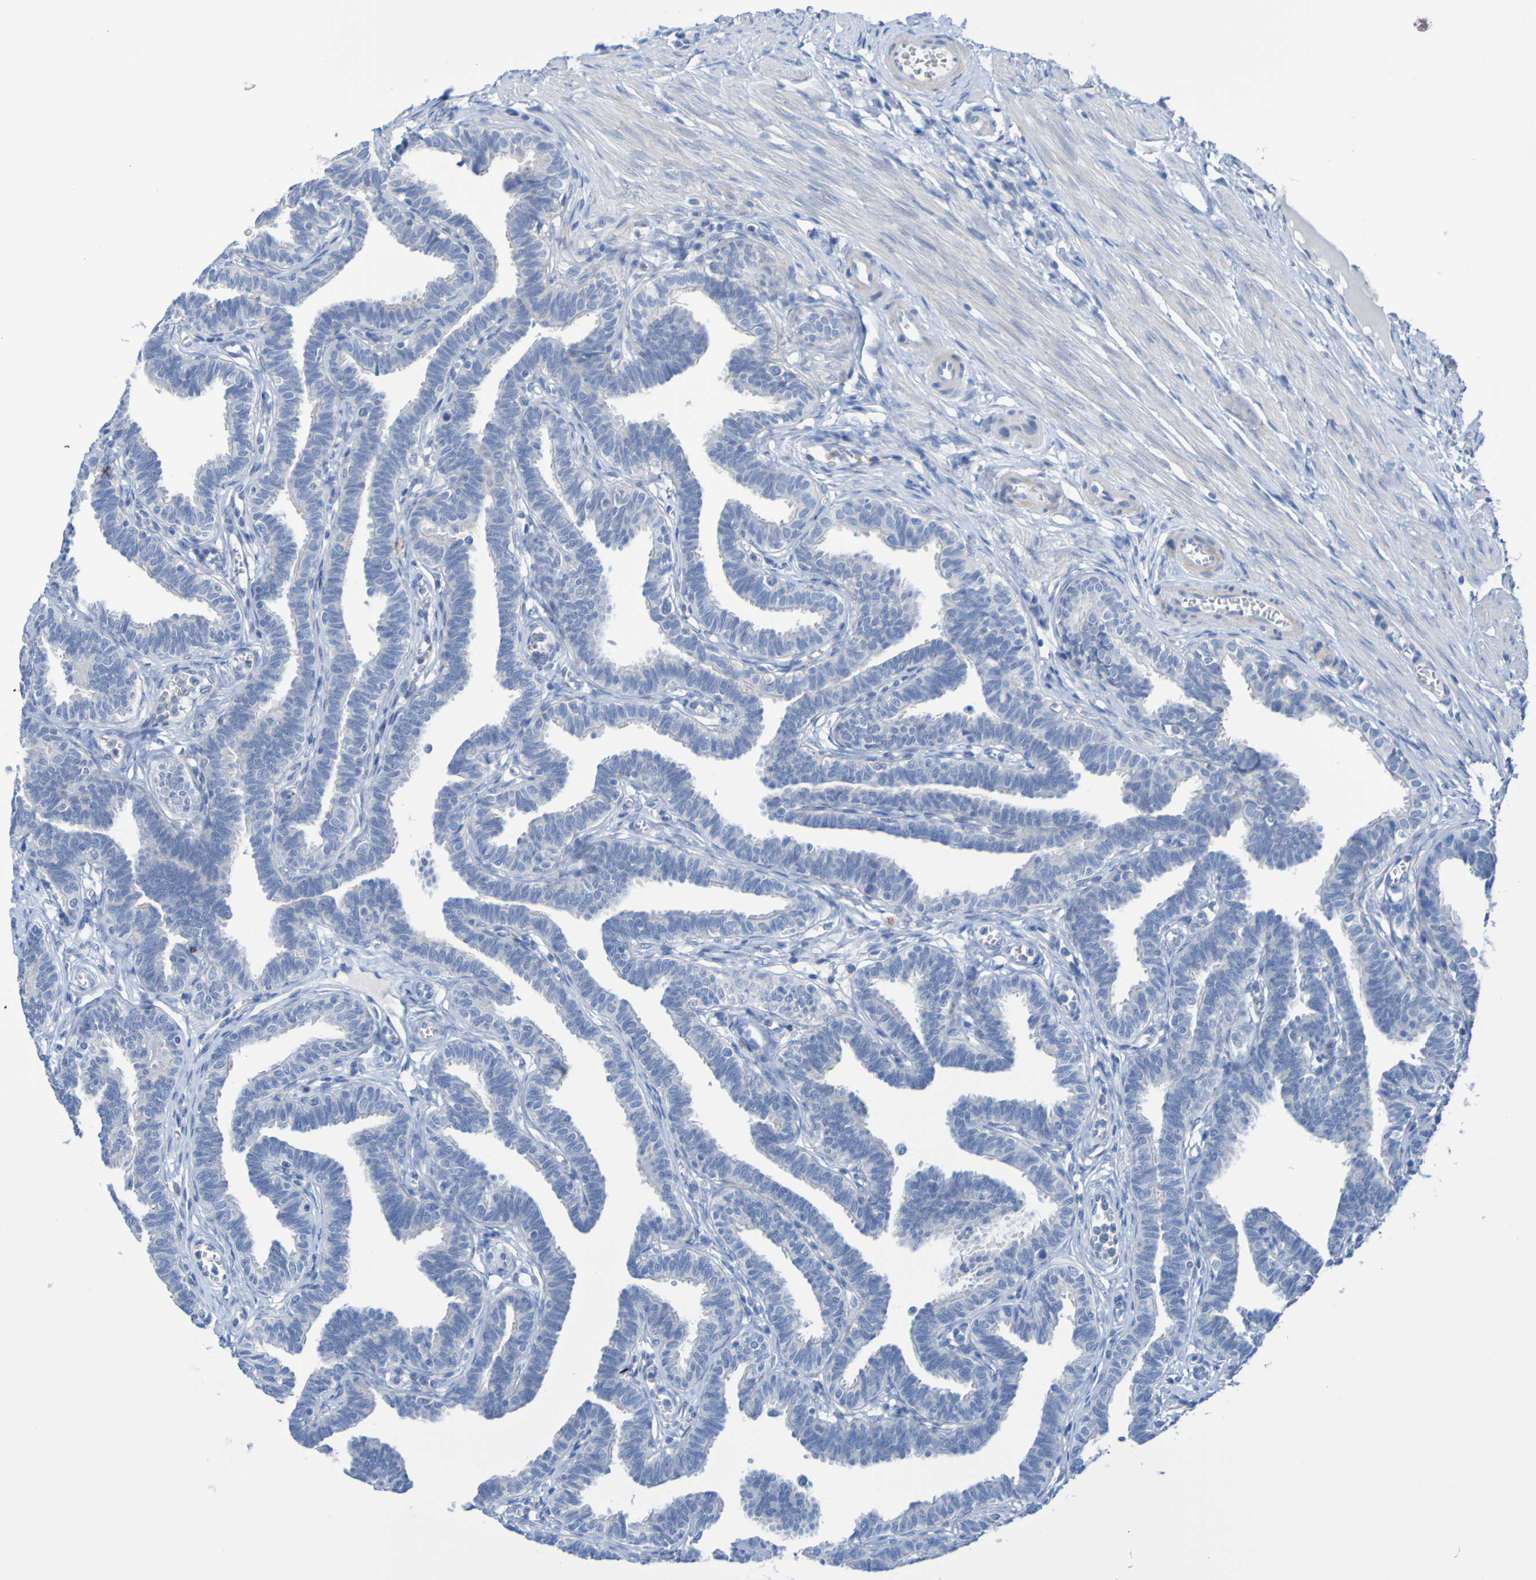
{"staining": {"intensity": "negative", "quantity": "none", "location": "none"}, "tissue": "fallopian tube", "cell_type": "Glandular cells", "image_type": "normal", "snomed": [{"axis": "morphology", "description": "Normal tissue, NOS"}, {"axis": "topography", "description": "Fallopian tube"}, {"axis": "topography", "description": "Ovary"}], "caption": "An immunohistochemistry (IHC) photomicrograph of benign fallopian tube is shown. There is no staining in glandular cells of fallopian tube. (Immunohistochemistry, brightfield microscopy, high magnification).", "gene": "ACMSD", "patient": {"sex": "female", "age": 23}}